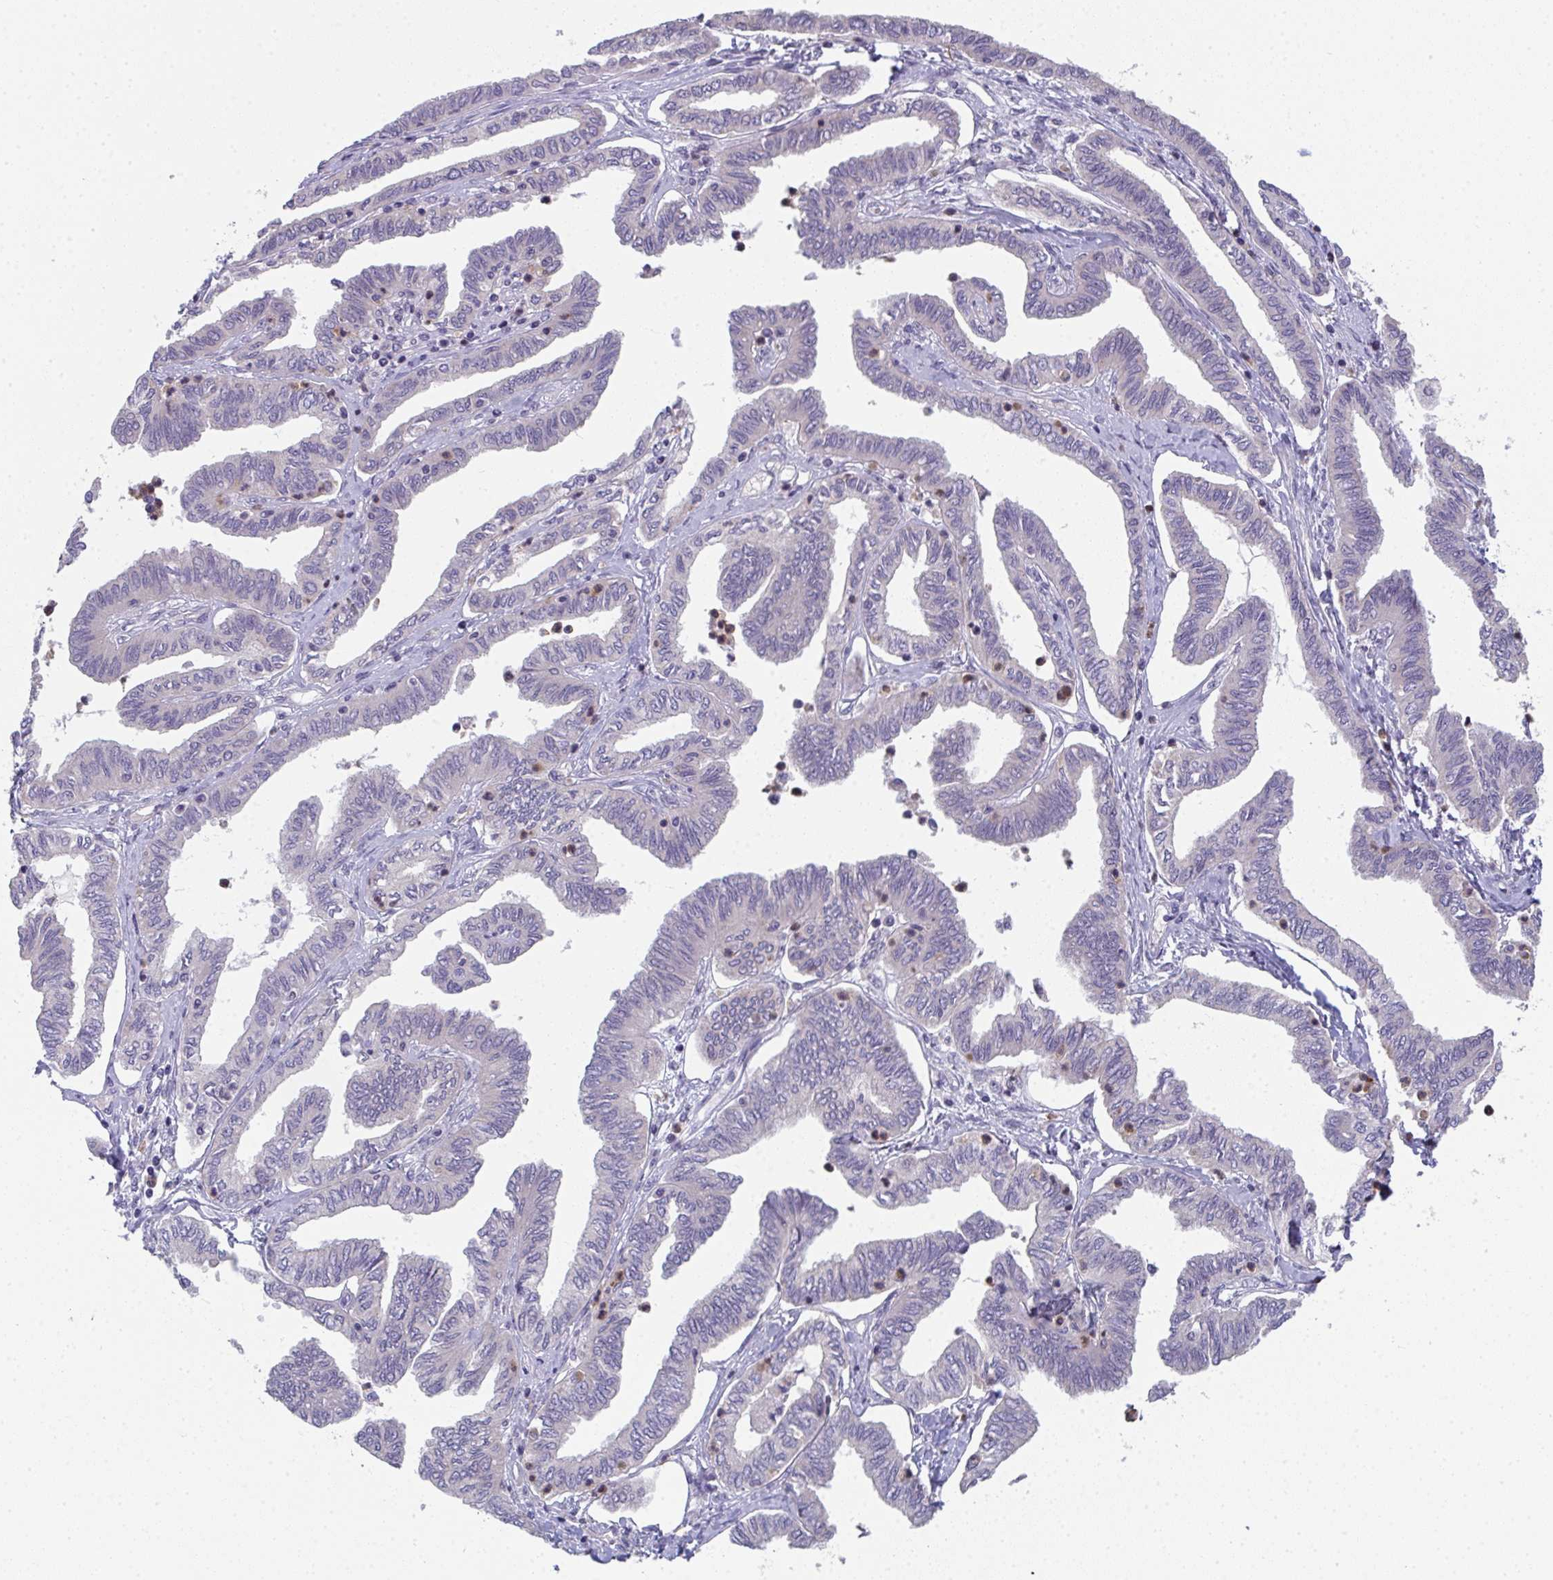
{"staining": {"intensity": "negative", "quantity": "none", "location": "none"}, "tissue": "ovarian cancer", "cell_type": "Tumor cells", "image_type": "cancer", "snomed": [{"axis": "morphology", "description": "Carcinoma, endometroid"}, {"axis": "topography", "description": "Ovary"}], "caption": "Micrograph shows no significant protein positivity in tumor cells of ovarian cancer.", "gene": "RIOK1", "patient": {"sex": "female", "age": 70}}